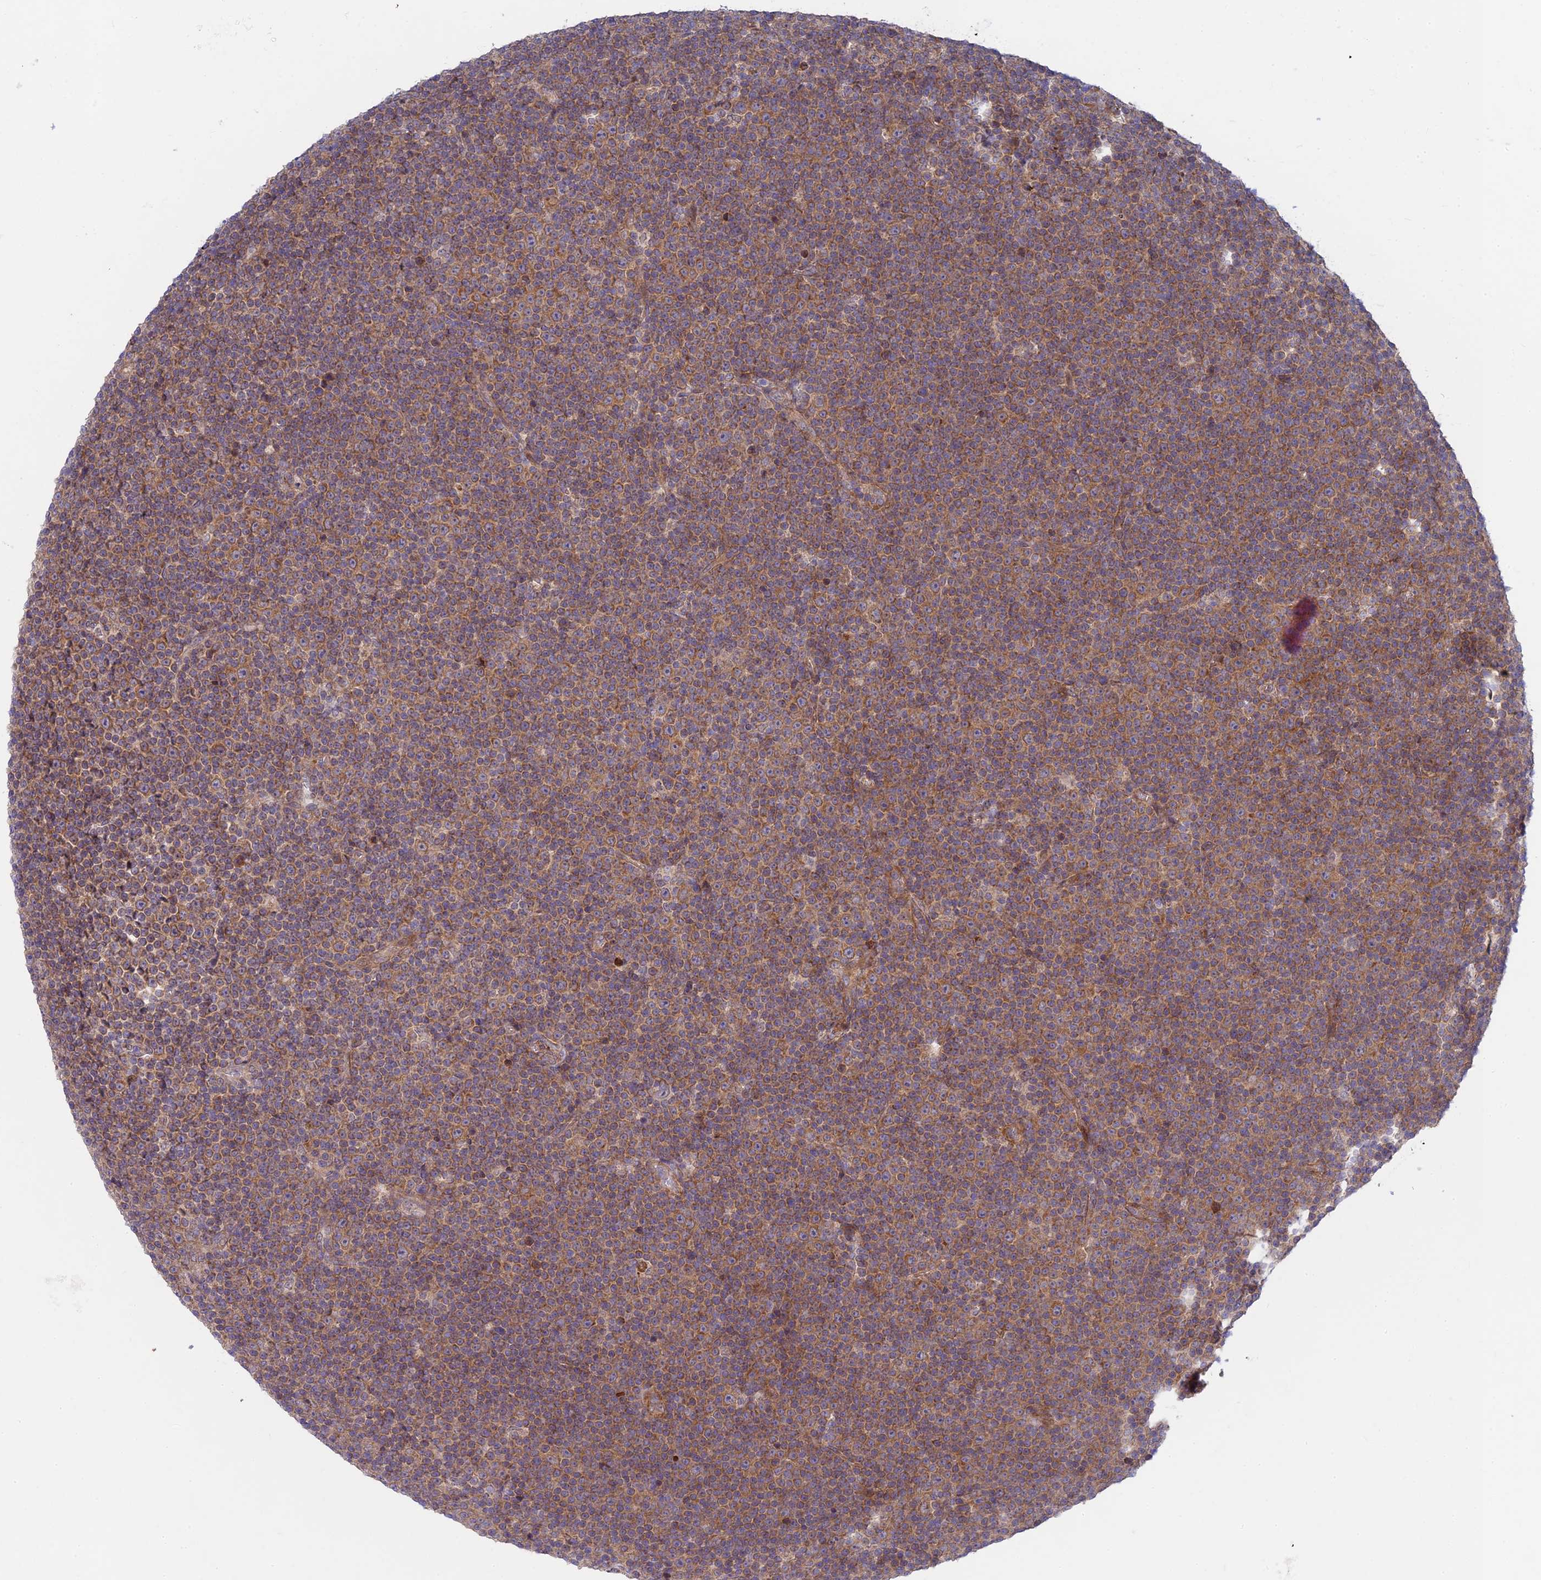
{"staining": {"intensity": "weak", "quantity": ">75%", "location": "cytoplasmic/membranous"}, "tissue": "lymphoma", "cell_type": "Tumor cells", "image_type": "cancer", "snomed": [{"axis": "morphology", "description": "Malignant lymphoma, non-Hodgkin's type, Low grade"}, {"axis": "topography", "description": "Lymph node"}], "caption": "Immunohistochemistry image of low-grade malignant lymphoma, non-Hodgkin's type stained for a protein (brown), which shows low levels of weak cytoplasmic/membranous positivity in approximately >75% of tumor cells.", "gene": "INCA1", "patient": {"sex": "female", "age": 67}}